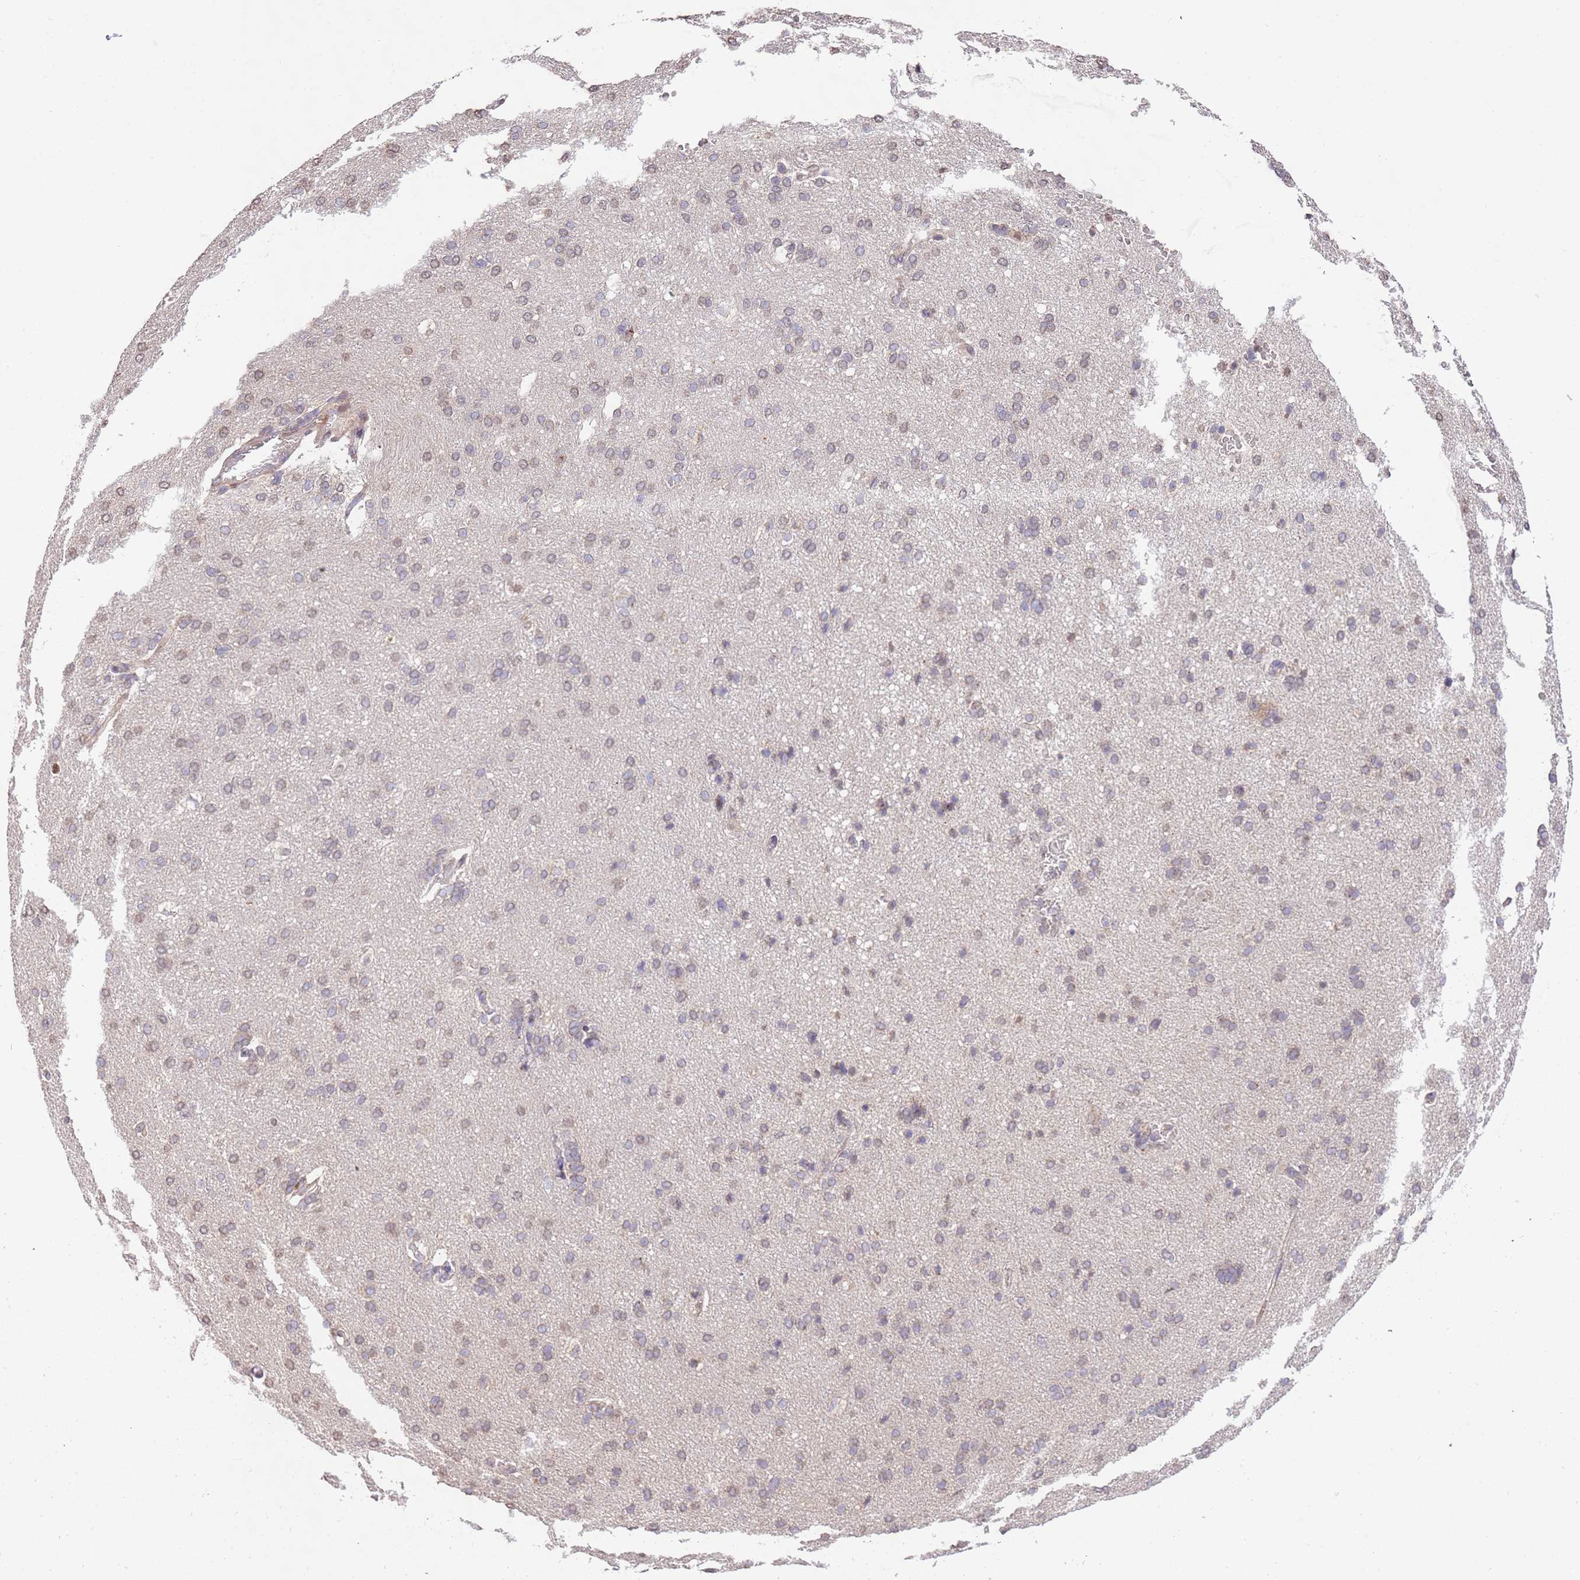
{"staining": {"intensity": "negative", "quantity": "none", "location": "none"}, "tissue": "cerebral cortex", "cell_type": "Endothelial cells", "image_type": "normal", "snomed": [{"axis": "morphology", "description": "Normal tissue, NOS"}, {"axis": "topography", "description": "Cerebral cortex"}], "caption": "Immunohistochemistry of unremarkable human cerebral cortex shows no expression in endothelial cells.", "gene": "SLC16A4", "patient": {"sex": "male", "age": 62}}